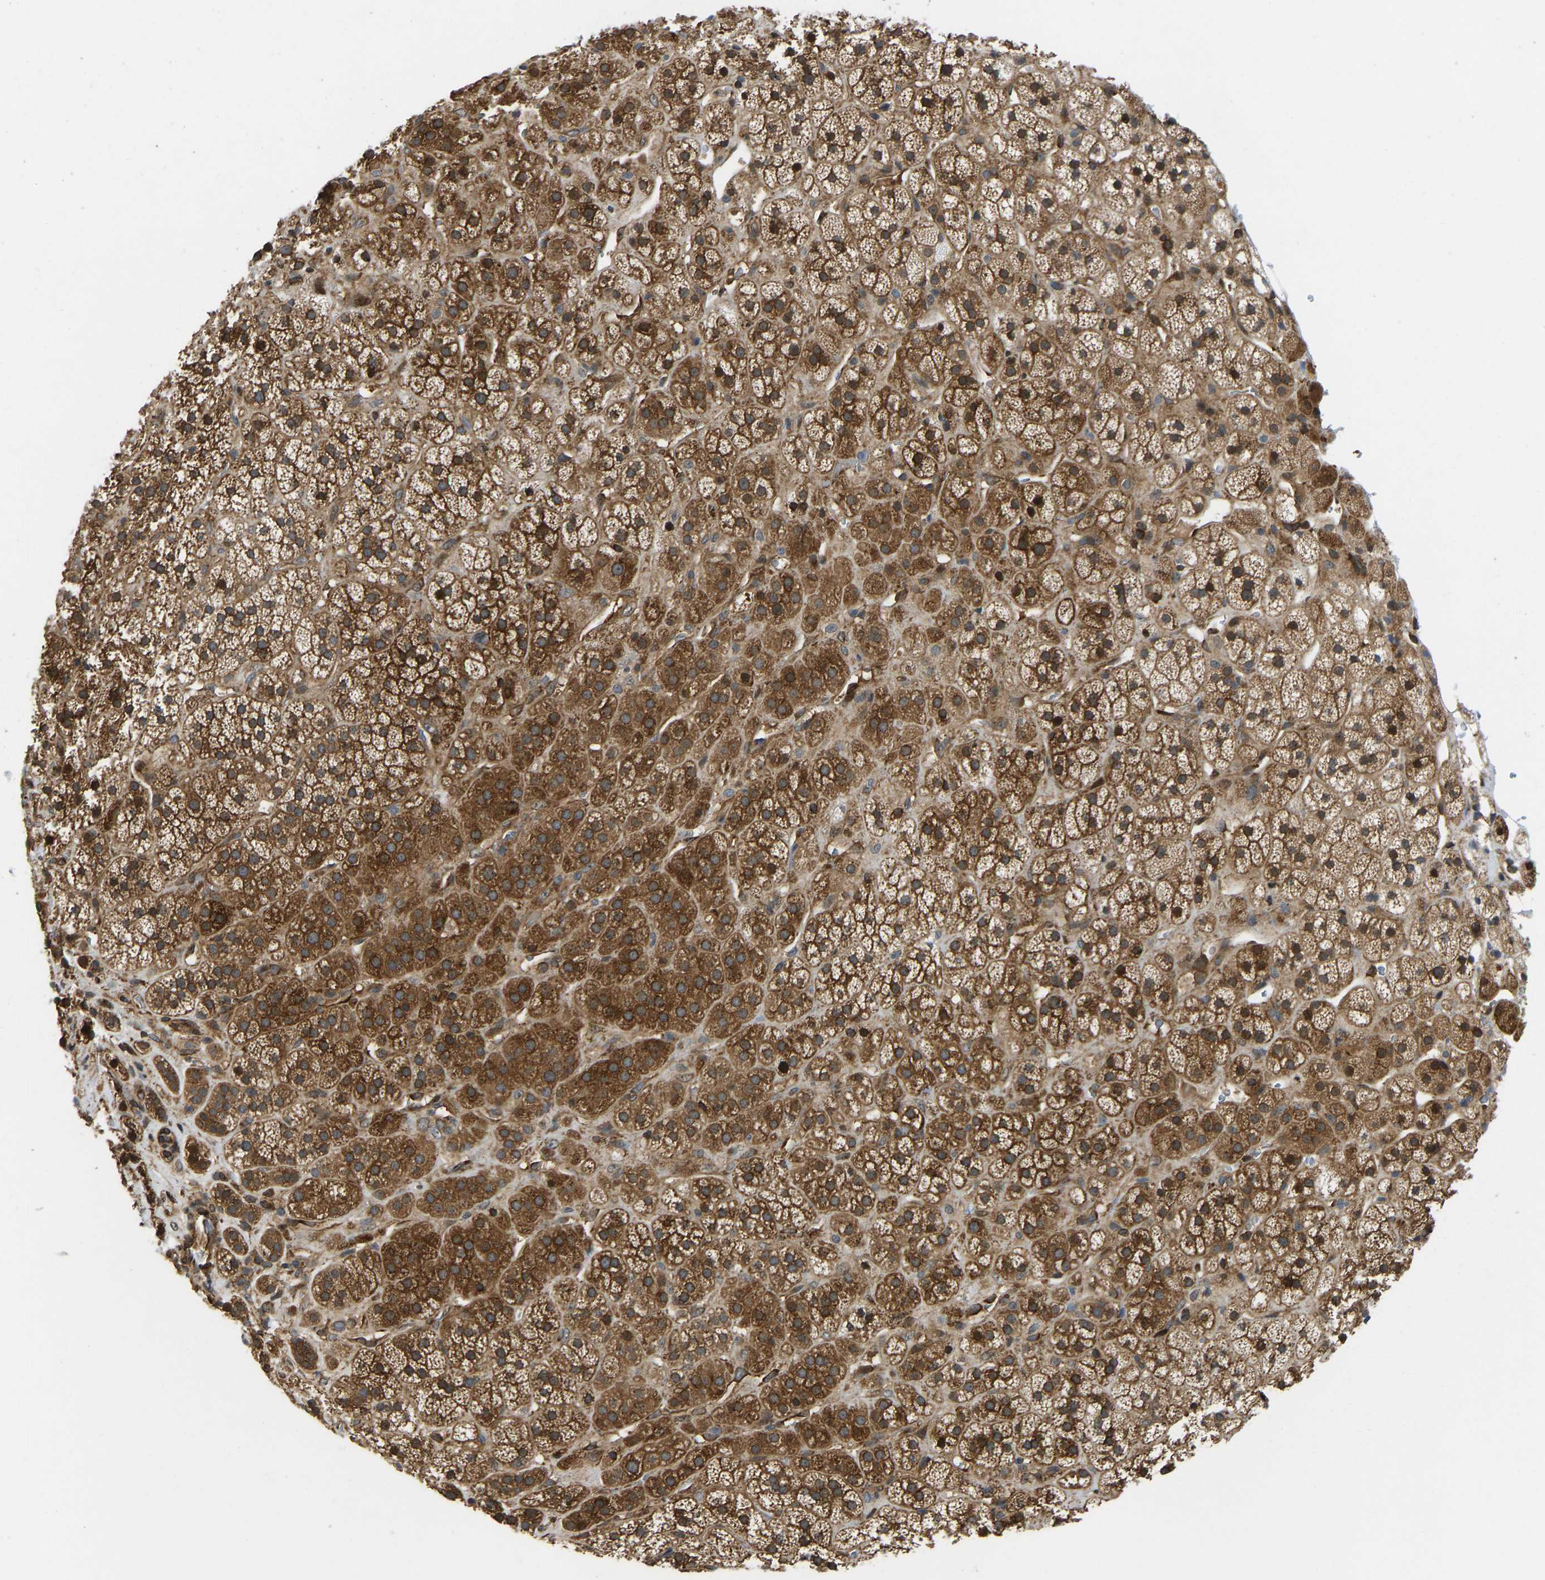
{"staining": {"intensity": "strong", "quantity": ">75%", "location": "cytoplasmic/membranous"}, "tissue": "adrenal gland", "cell_type": "Glandular cells", "image_type": "normal", "snomed": [{"axis": "morphology", "description": "Normal tissue, NOS"}, {"axis": "topography", "description": "Adrenal gland"}], "caption": "DAB (3,3'-diaminobenzidine) immunohistochemical staining of unremarkable adrenal gland displays strong cytoplasmic/membranous protein positivity in approximately >75% of glandular cells. Immunohistochemistry stains the protein of interest in brown and the nuclei are stained blue.", "gene": "RASGRF2", "patient": {"sex": "male", "age": 56}}